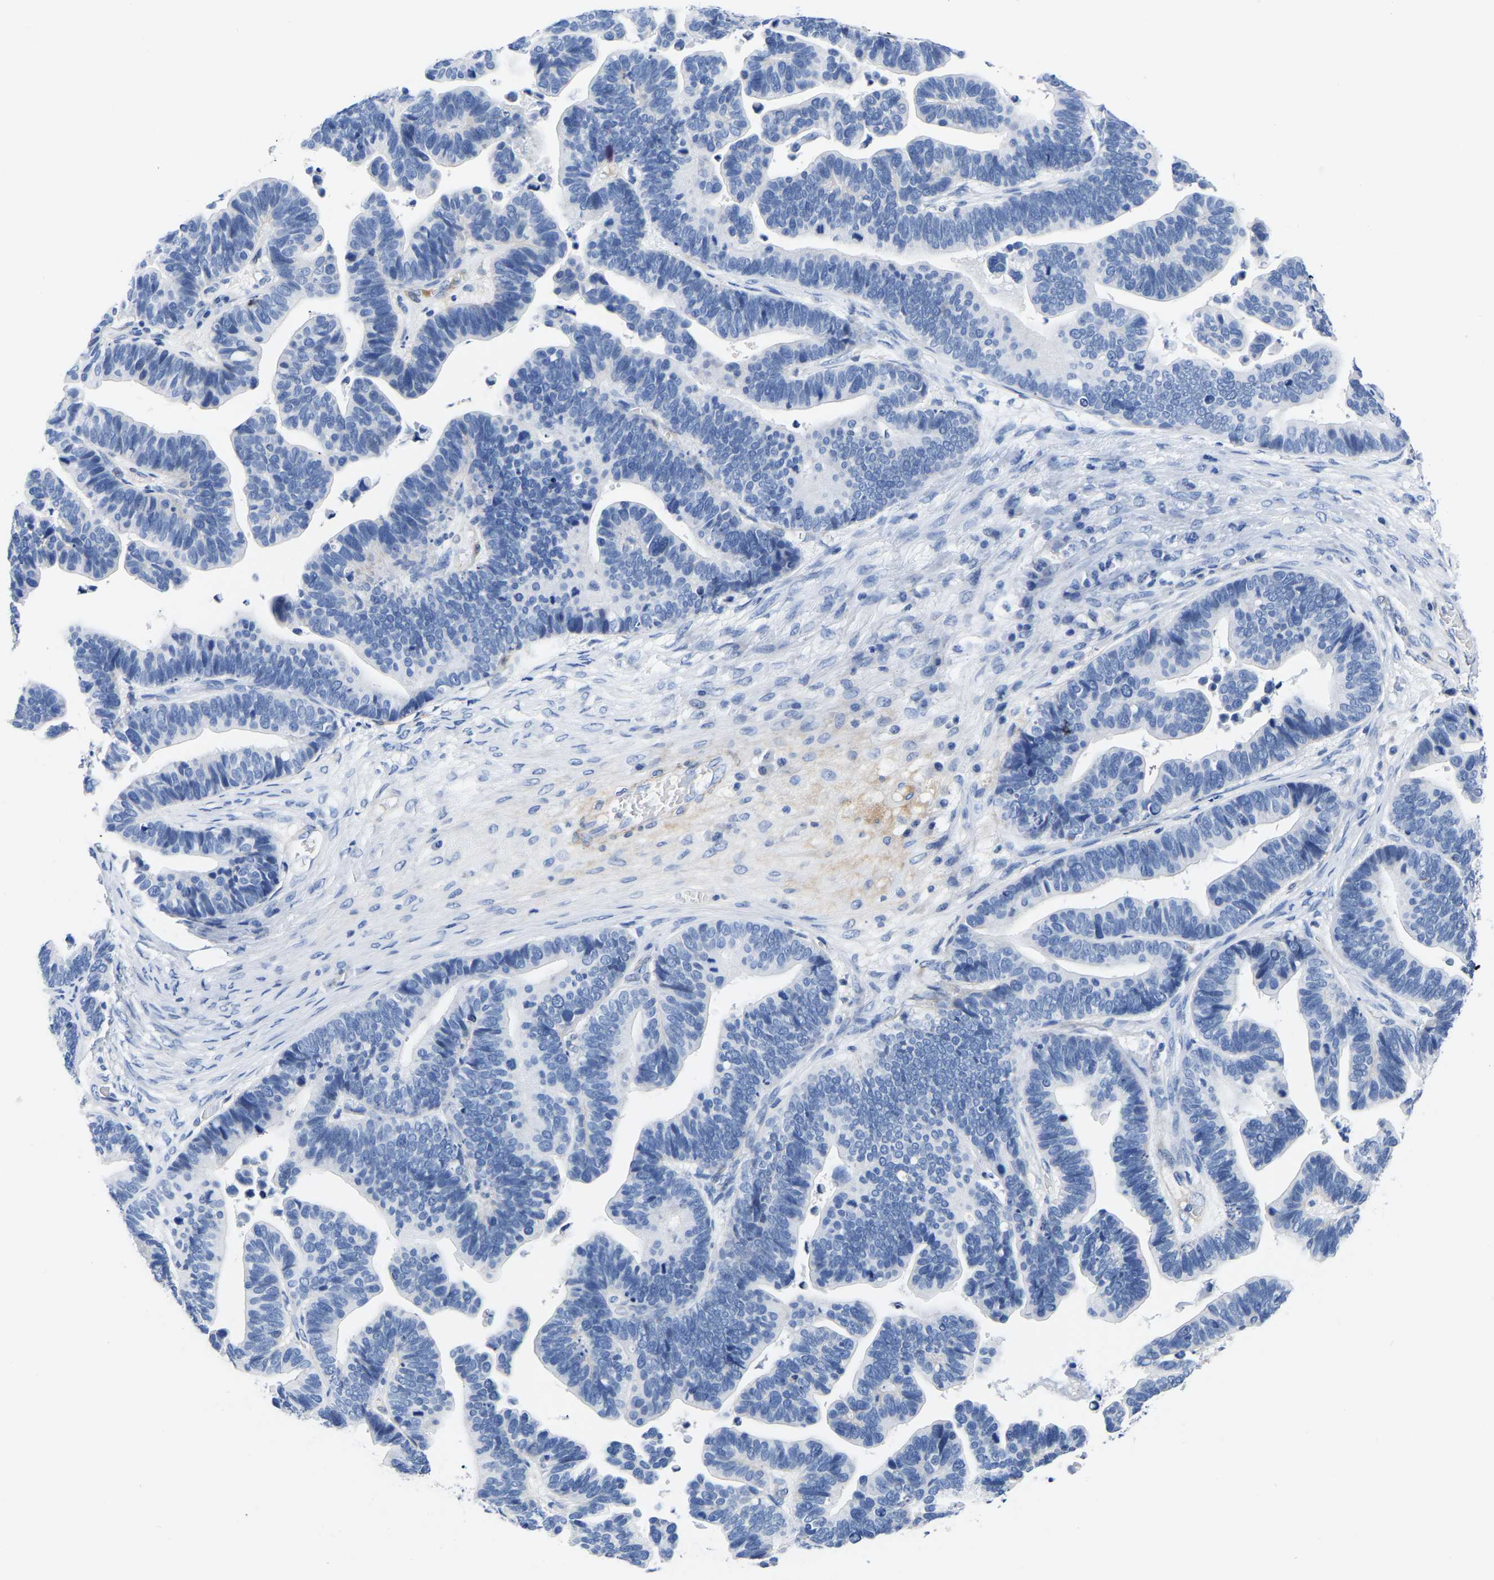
{"staining": {"intensity": "negative", "quantity": "none", "location": "none"}, "tissue": "ovarian cancer", "cell_type": "Tumor cells", "image_type": "cancer", "snomed": [{"axis": "morphology", "description": "Cystadenocarcinoma, serous, NOS"}, {"axis": "topography", "description": "Ovary"}], "caption": "High power microscopy photomicrograph of an IHC photomicrograph of ovarian serous cystadenocarcinoma, revealing no significant positivity in tumor cells.", "gene": "SLC45A3", "patient": {"sex": "female", "age": 56}}